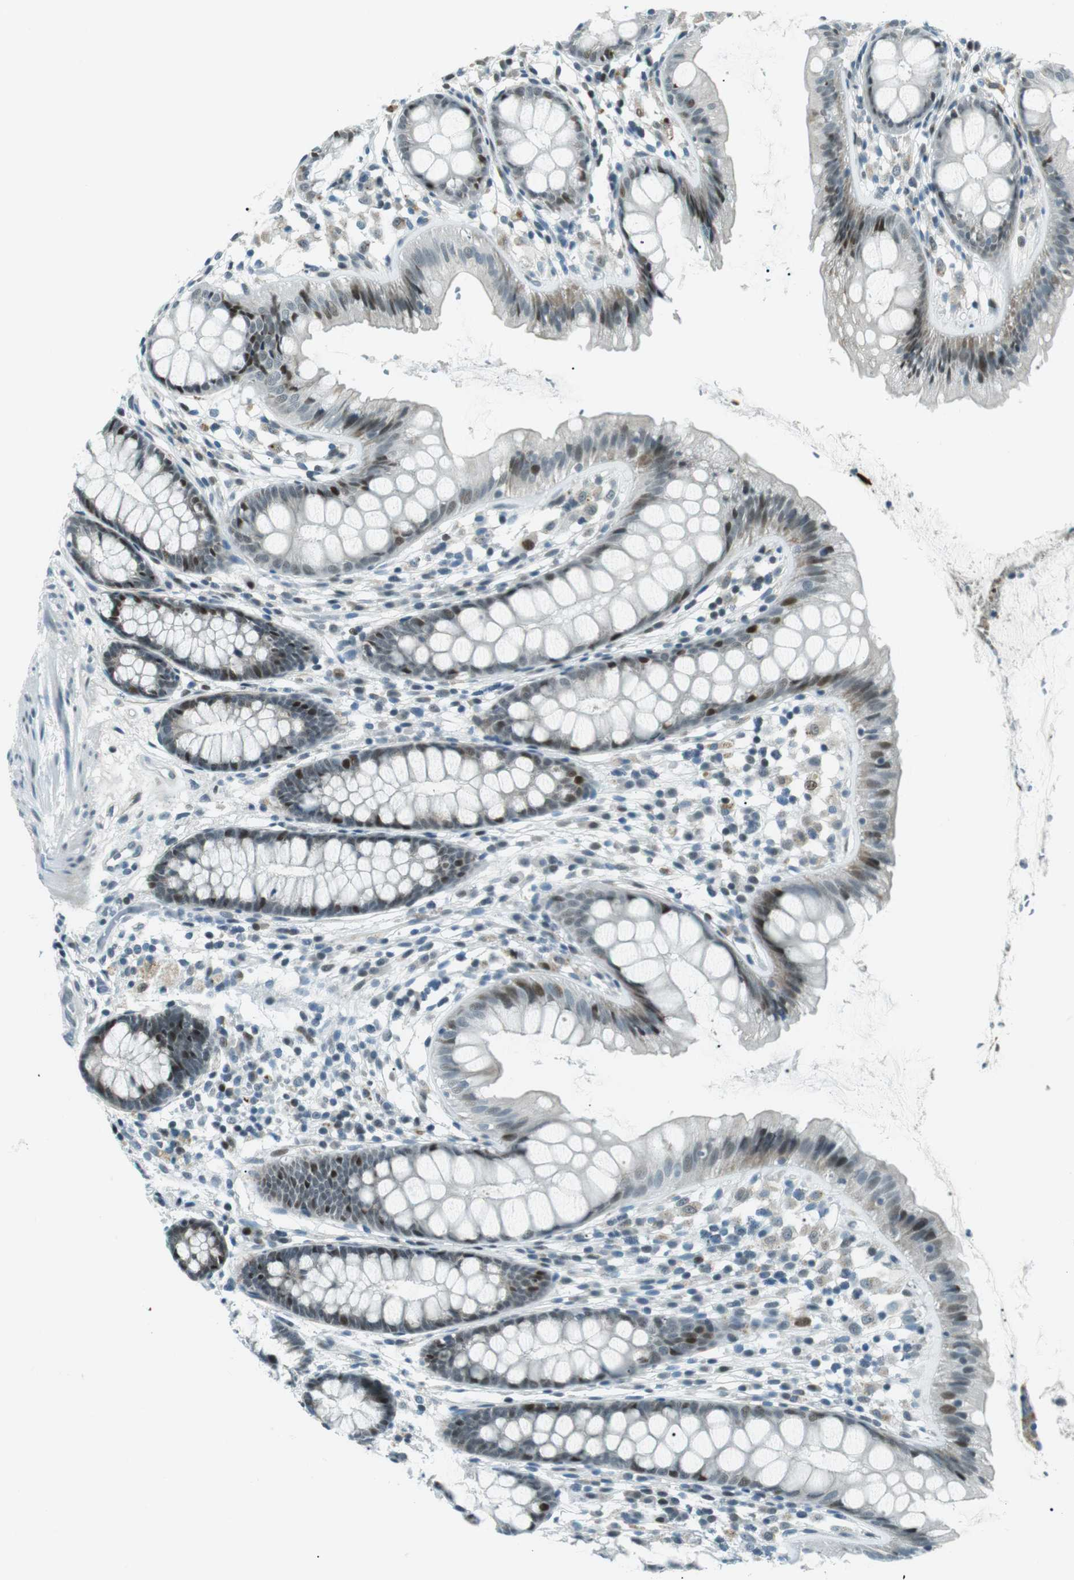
{"staining": {"intensity": "weak", "quantity": "25%-75%", "location": "nuclear"}, "tissue": "colon", "cell_type": "Endothelial cells", "image_type": "normal", "snomed": [{"axis": "morphology", "description": "Normal tissue, NOS"}, {"axis": "topography", "description": "Colon"}], "caption": "High-magnification brightfield microscopy of unremarkable colon stained with DAB (3,3'-diaminobenzidine) (brown) and counterstained with hematoxylin (blue). endothelial cells exhibit weak nuclear staining is identified in approximately25%-75% of cells. The protein is stained brown, and the nuclei are stained in blue (DAB IHC with brightfield microscopy, high magnification).", "gene": "PJA1", "patient": {"sex": "female", "age": 56}}